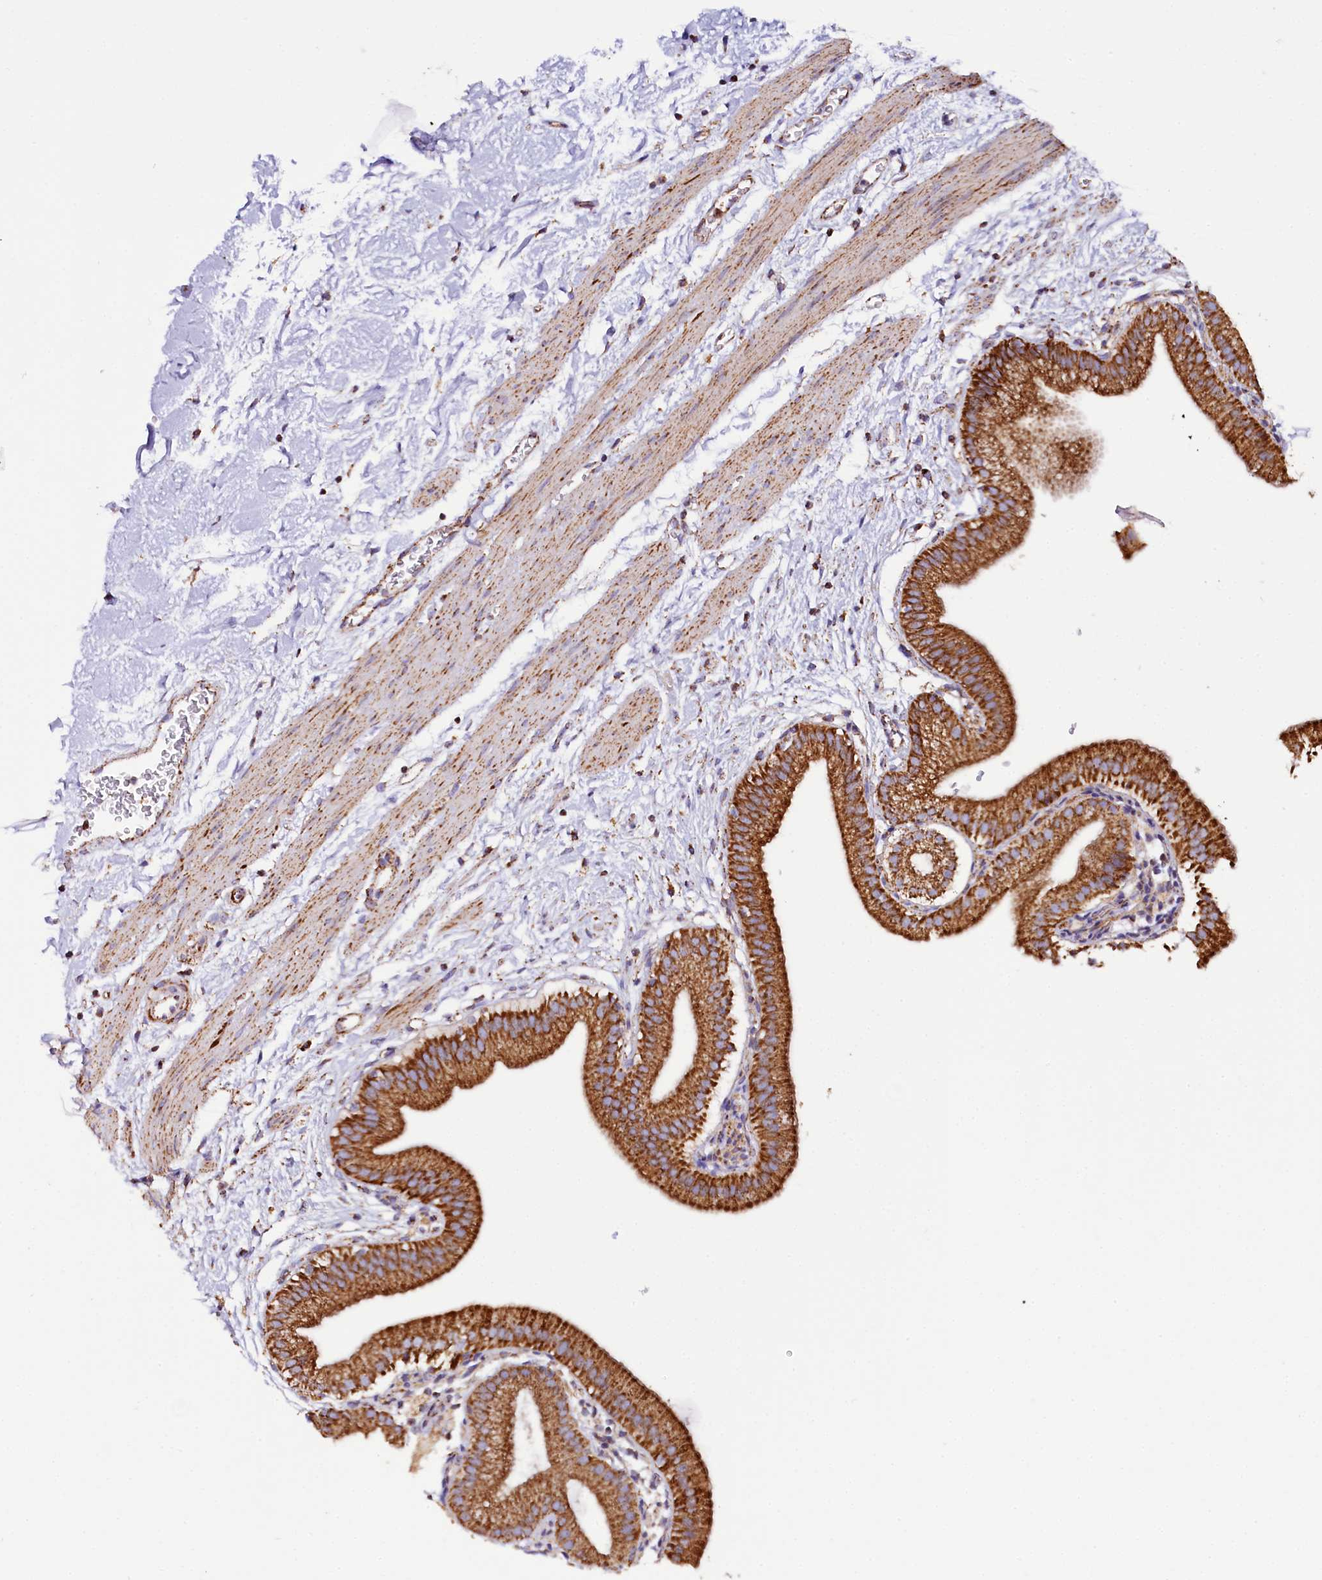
{"staining": {"intensity": "strong", "quantity": ">75%", "location": "cytoplasmic/membranous"}, "tissue": "gallbladder", "cell_type": "Glandular cells", "image_type": "normal", "snomed": [{"axis": "morphology", "description": "Normal tissue, NOS"}, {"axis": "topography", "description": "Gallbladder"}], "caption": "Protein staining demonstrates strong cytoplasmic/membranous staining in about >75% of glandular cells in unremarkable gallbladder.", "gene": "APLP2", "patient": {"sex": "male", "age": 55}}